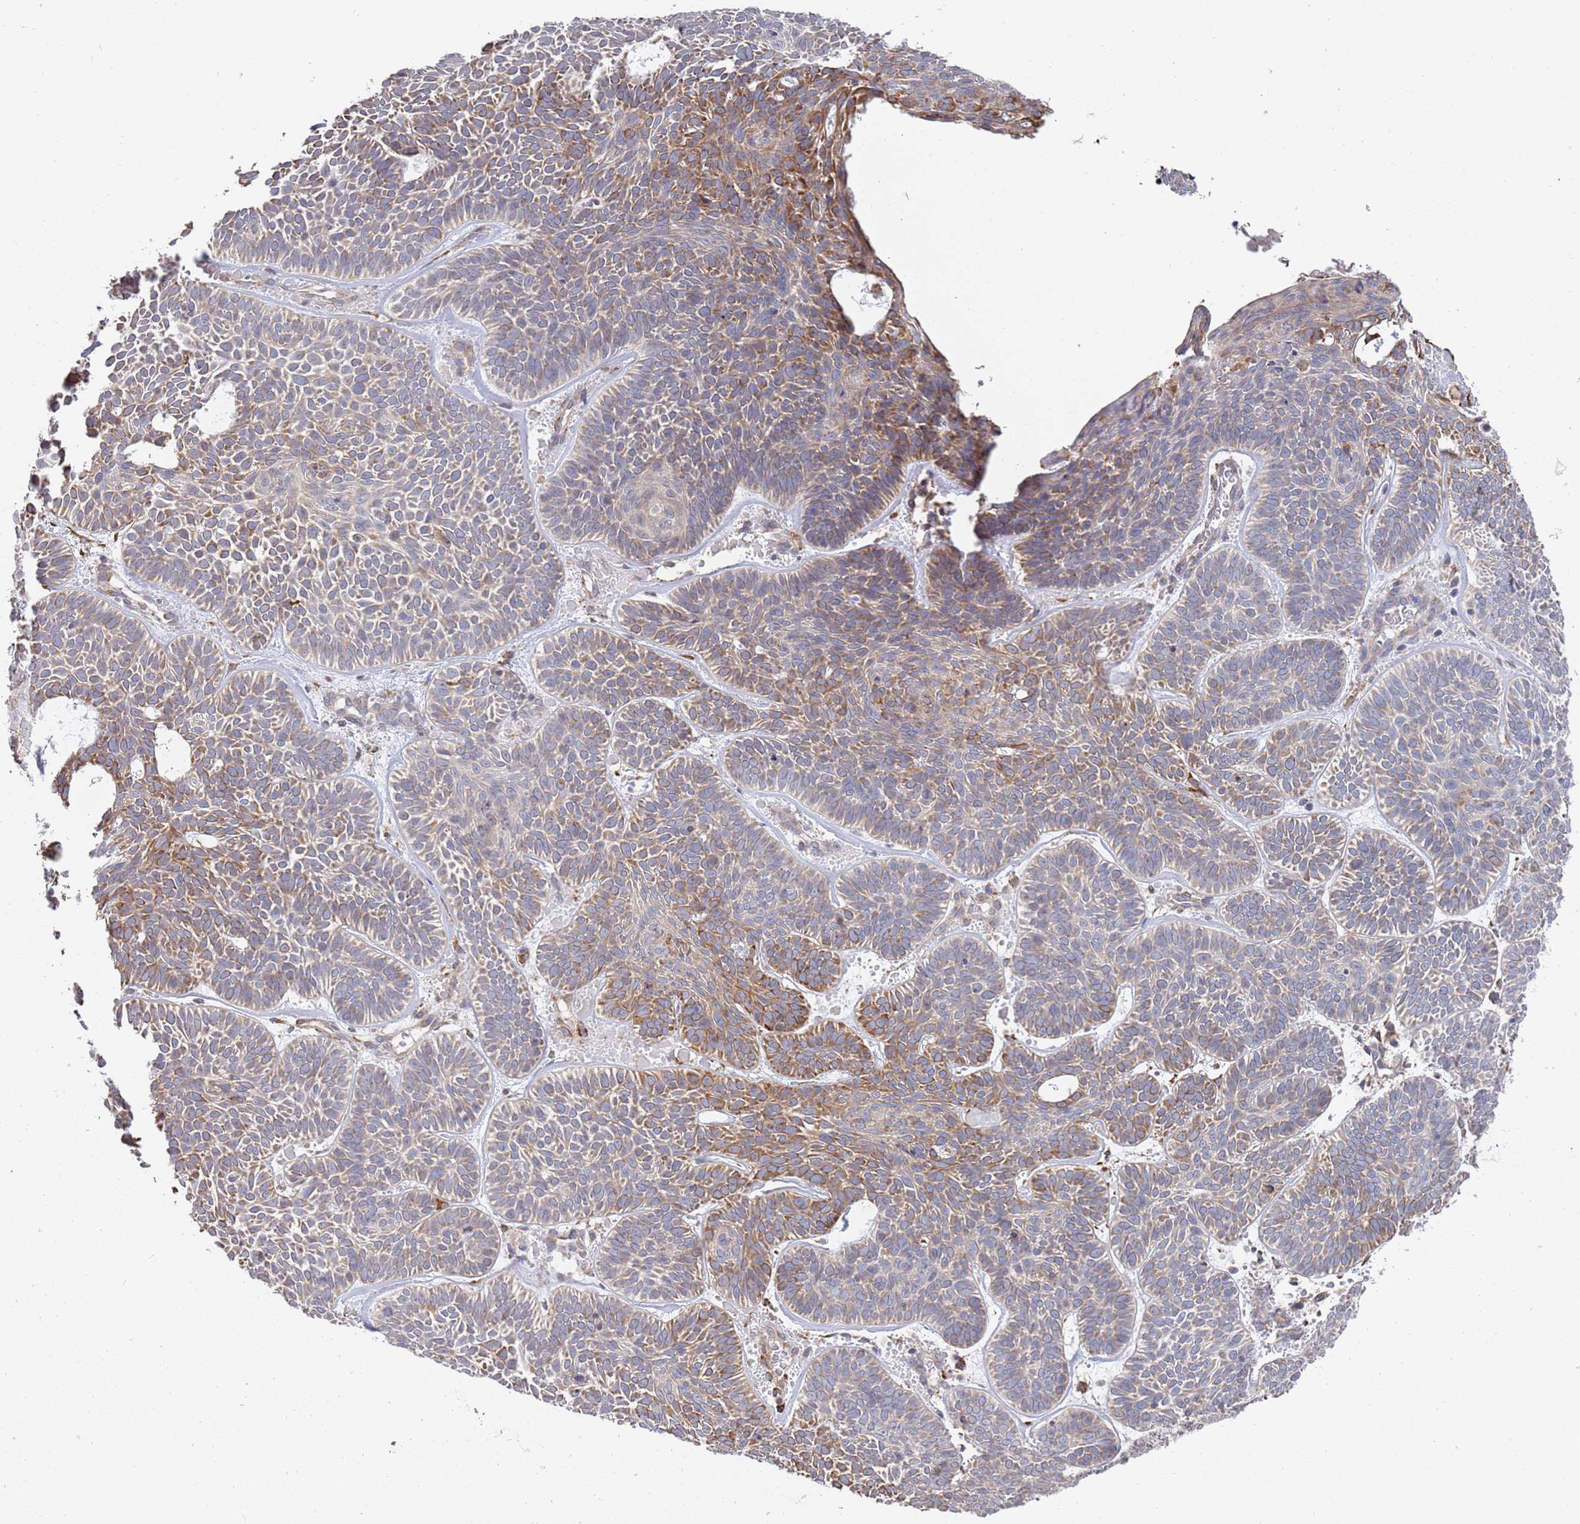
{"staining": {"intensity": "moderate", "quantity": "25%-75%", "location": "cytoplasmic/membranous"}, "tissue": "skin cancer", "cell_type": "Tumor cells", "image_type": "cancer", "snomed": [{"axis": "morphology", "description": "Basal cell carcinoma"}, {"axis": "topography", "description": "Skin"}], "caption": "A micrograph showing moderate cytoplasmic/membranous positivity in approximately 25%-75% of tumor cells in skin cancer (basal cell carcinoma), as visualized by brown immunohistochemical staining.", "gene": "VRK2", "patient": {"sex": "male", "age": 85}}